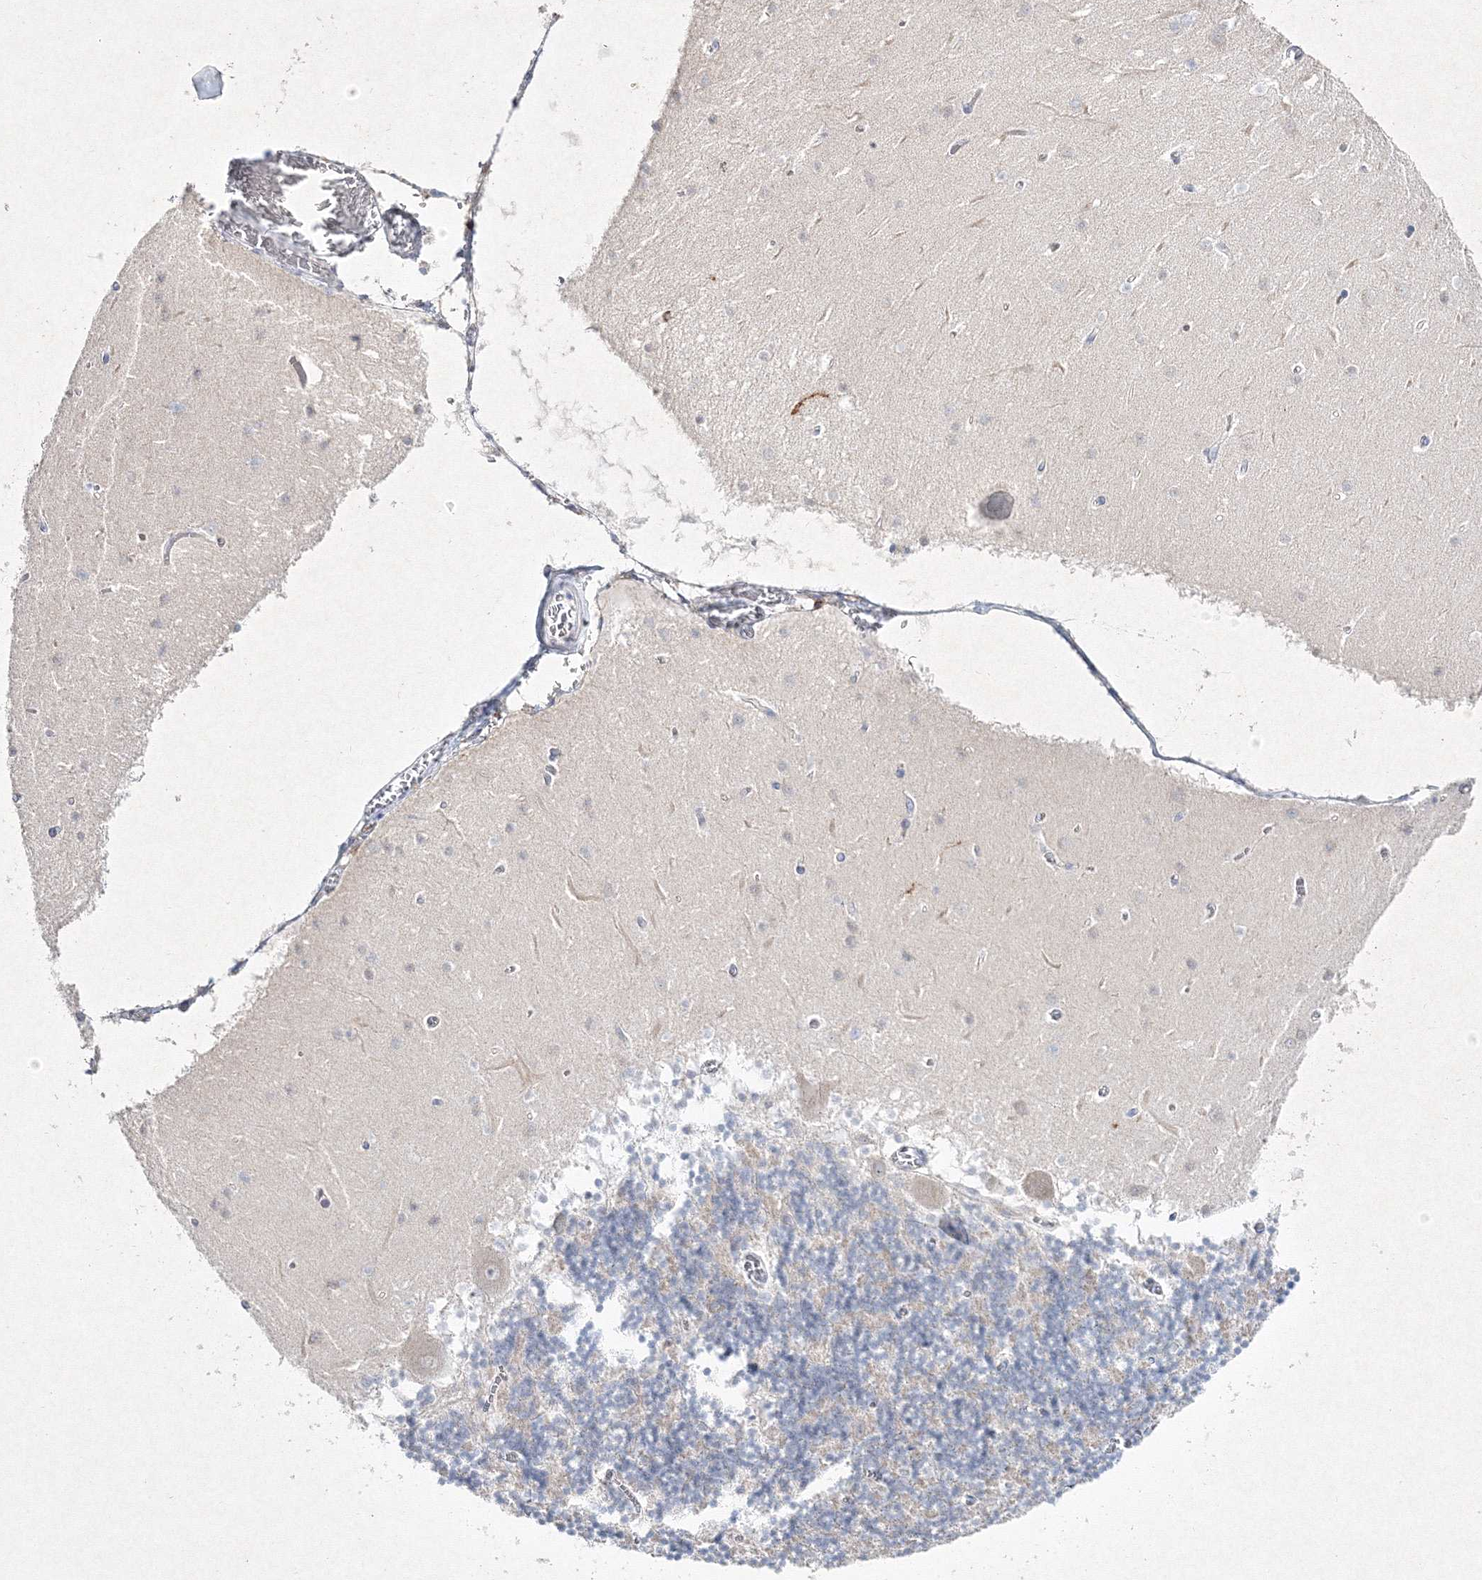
{"staining": {"intensity": "negative", "quantity": "none", "location": "none"}, "tissue": "cerebellum", "cell_type": "Cells in granular layer", "image_type": "normal", "snomed": [{"axis": "morphology", "description": "Normal tissue, NOS"}, {"axis": "topography", "description": "Cerebellum"}], "caption": "The immunohistochemistry (IHC) histopathology image has no significant positivity in cells in granular layer of cerebellum. (DAB (3,3'-diaminobenzidine) IHC with hematoxylin counter stain).", "gene": "HCST", "patient": {"sex": "female", "age": 28}}